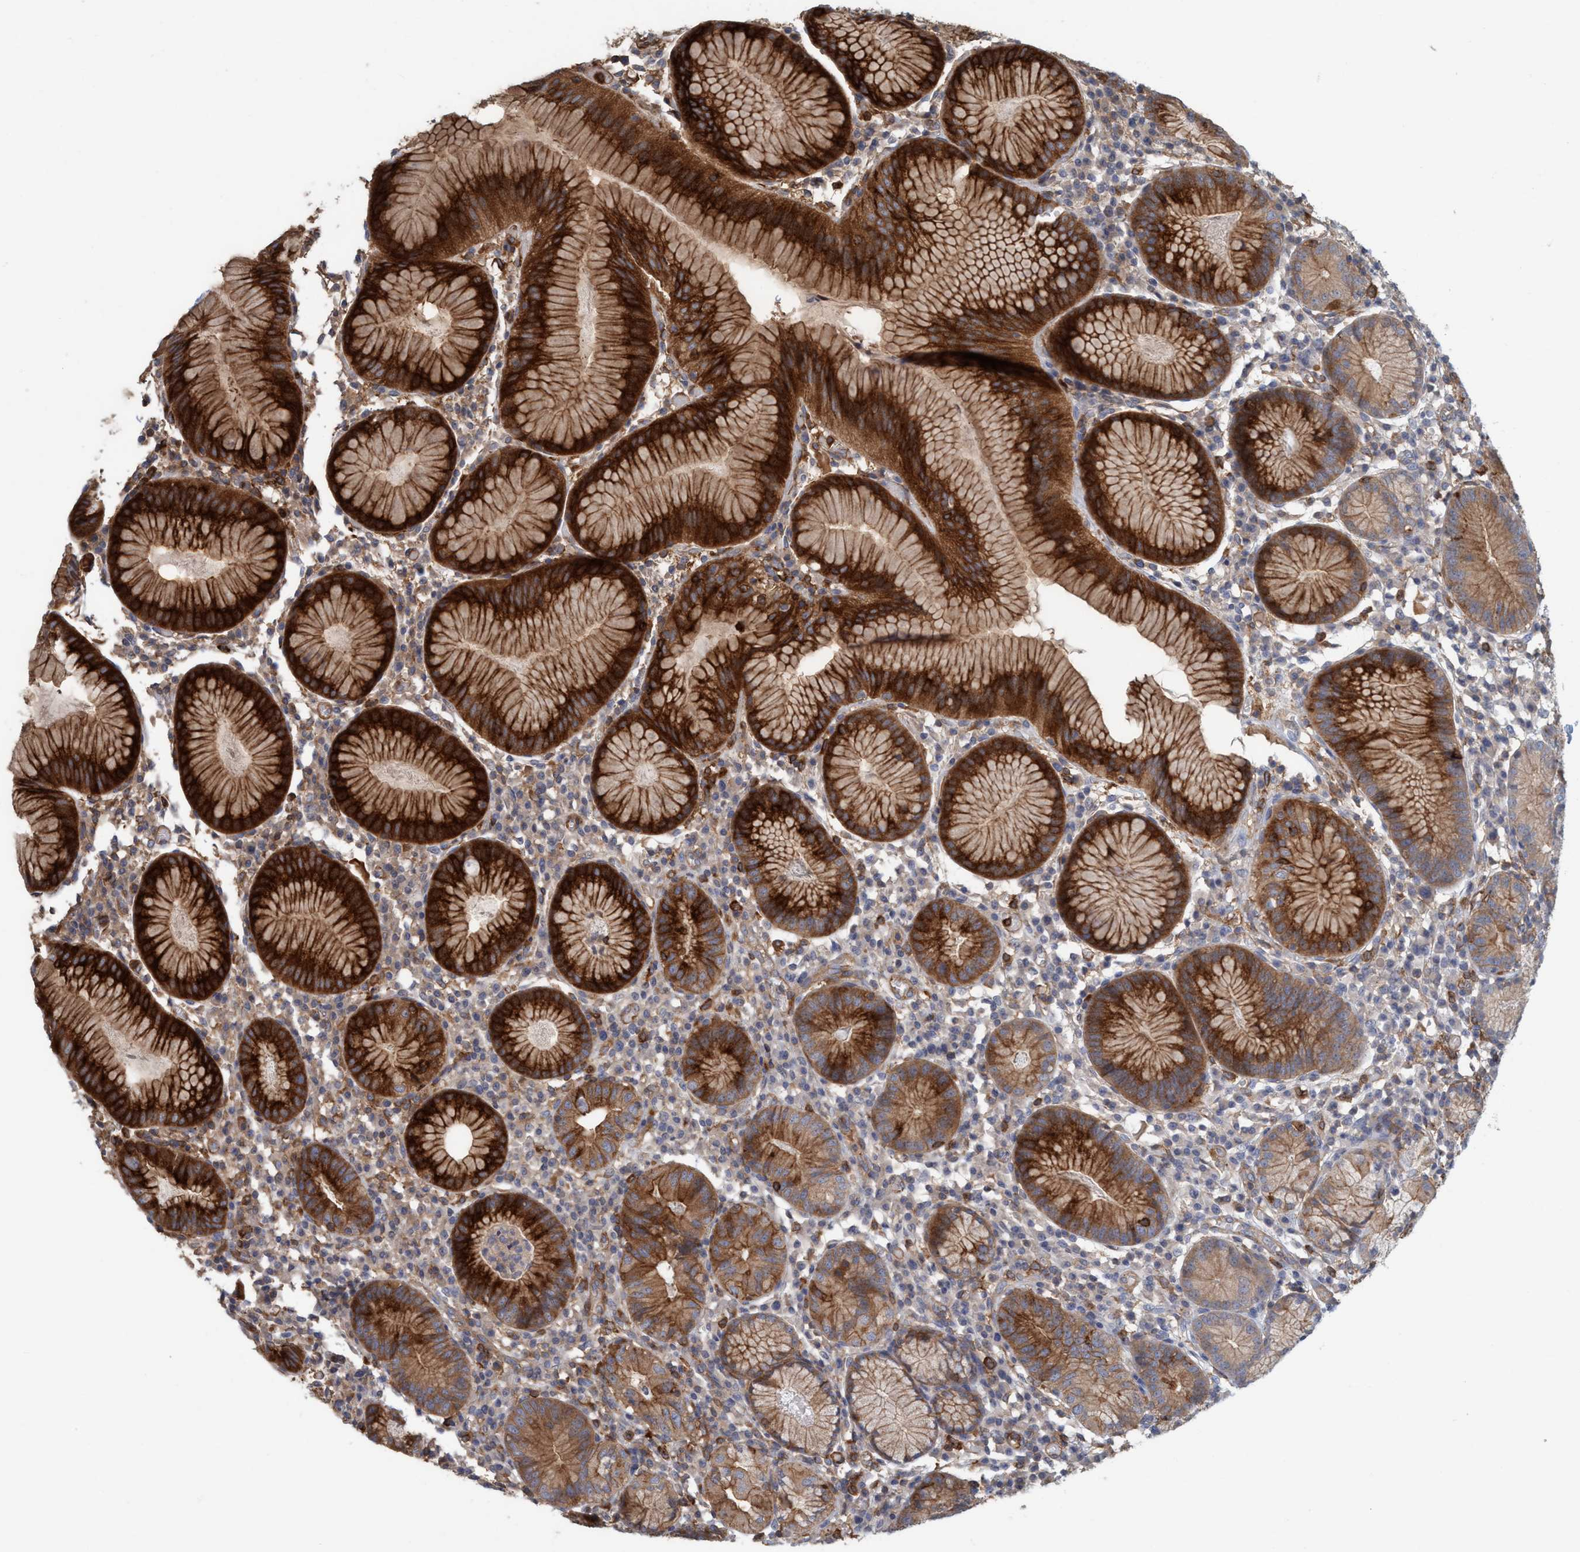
{"staining": {"intensity": "strong", "quantity": "25%-75%", "location": "cytoplasmic/membranous"}, "tissue": "stomach", "cell_type": "Glandular cells", "image_type": "normal", "snomed": [{"axis": "morphology", "description": "Normal tissue, NOS"}, {"axis": "topography", "description": "Stomach"}, {"axis": "topography", "description": "Stomach, lower"}], "caption": "IHC (DAB (3,3'-diaminobenzidine)) staining of unremarkable stomach displays strong cytoplasmic/membranous protein expression in approximately 25%-75% of glandular cells.", "gene": "SPECC1", "patient": {"sex": "female", "age": 75}}